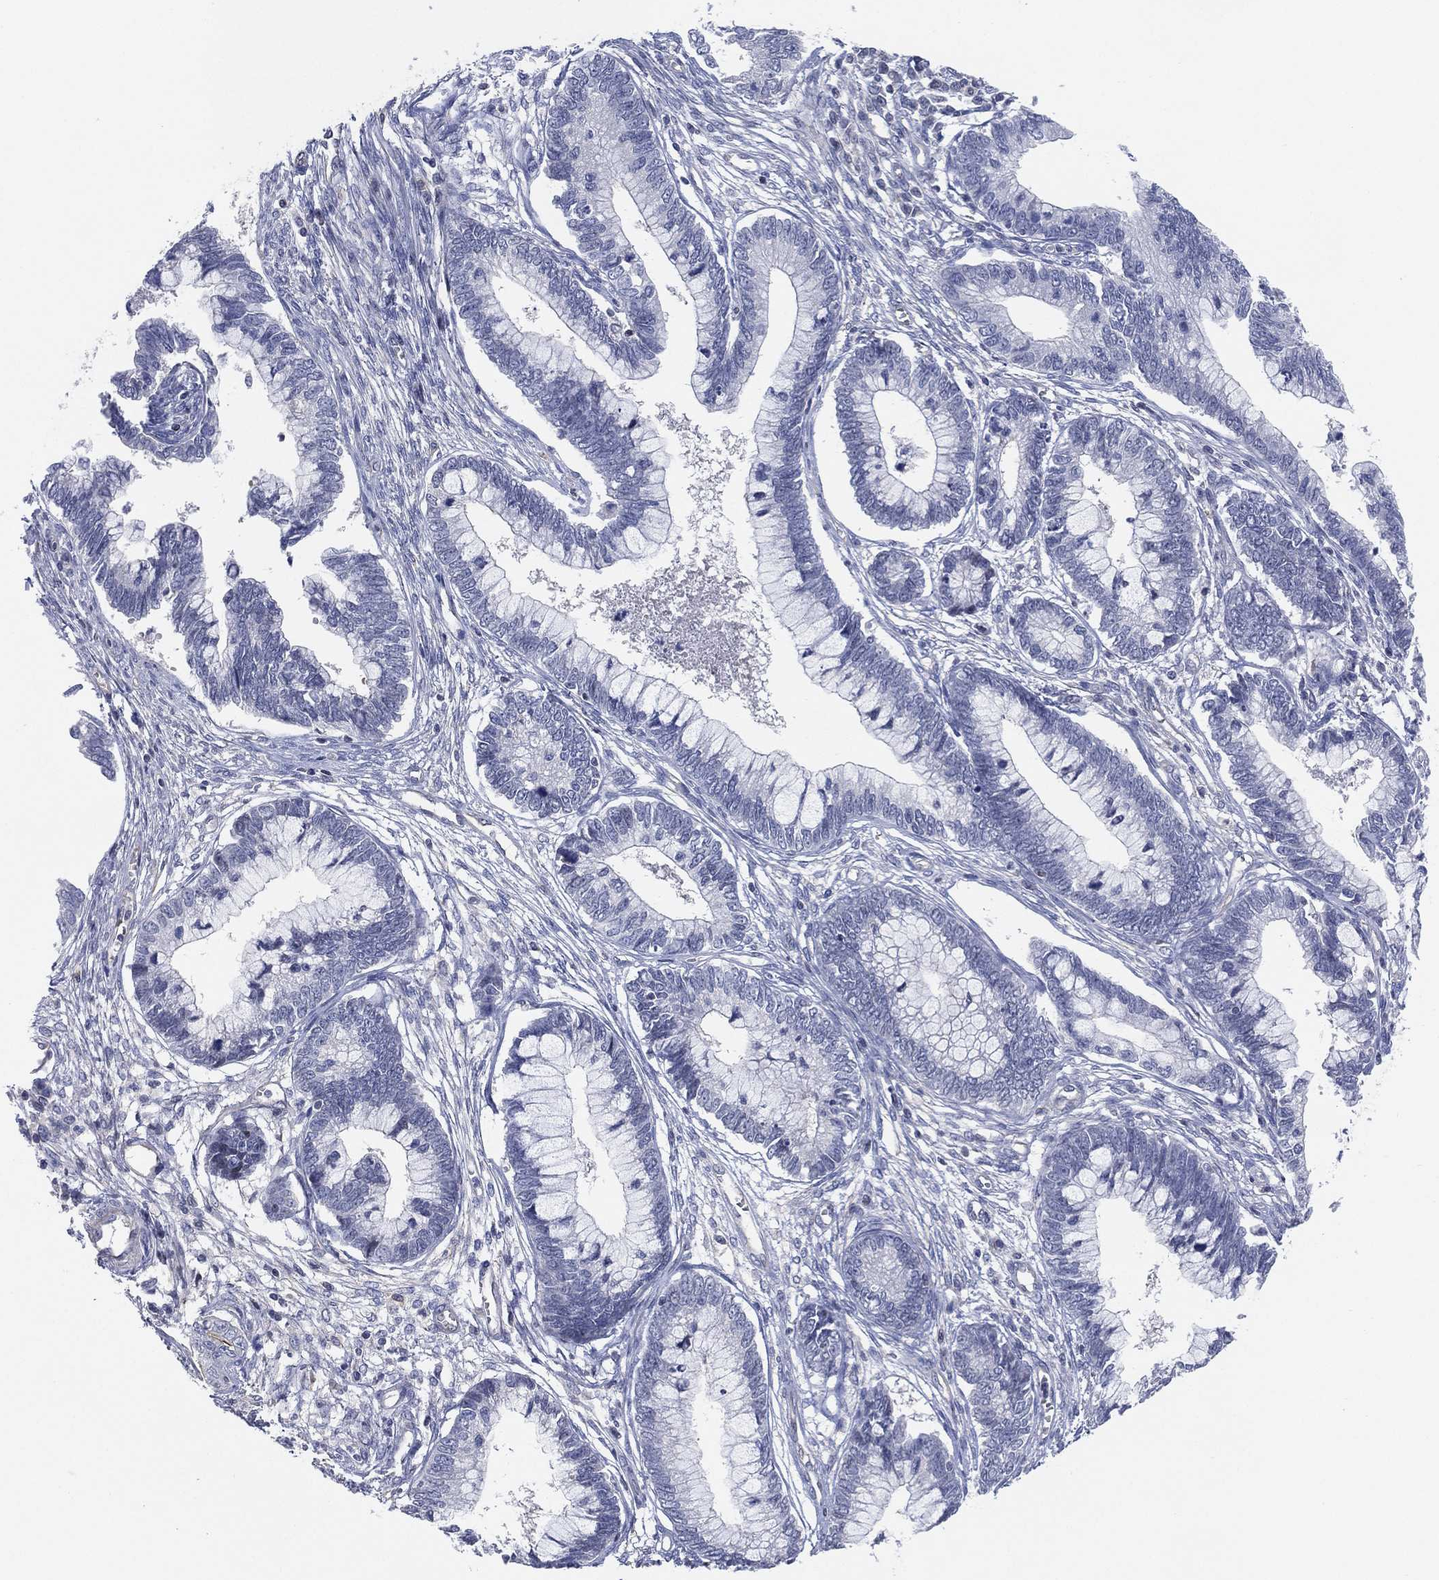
{"staining": {"intensity": "negative", "quantity": "none", "location": "none"}, "tissue": "cervical cancer", "cell_type": "Tumor cells", "image_type": "cancer", "snomed": [{"axis": "morphology", "description": "Adenocarcinoma, NOS"}, {"axis": "topography", "description": "Cervix"}], "caption": "Immunohistochemistry (IHC) histopathology image of neoplastic tissue: cervical cancer stained with DAB demonstrates no significant protein expression in tumor cells.", "gene": "CFTR", "patient": {"sex": "female", "age": 44}}